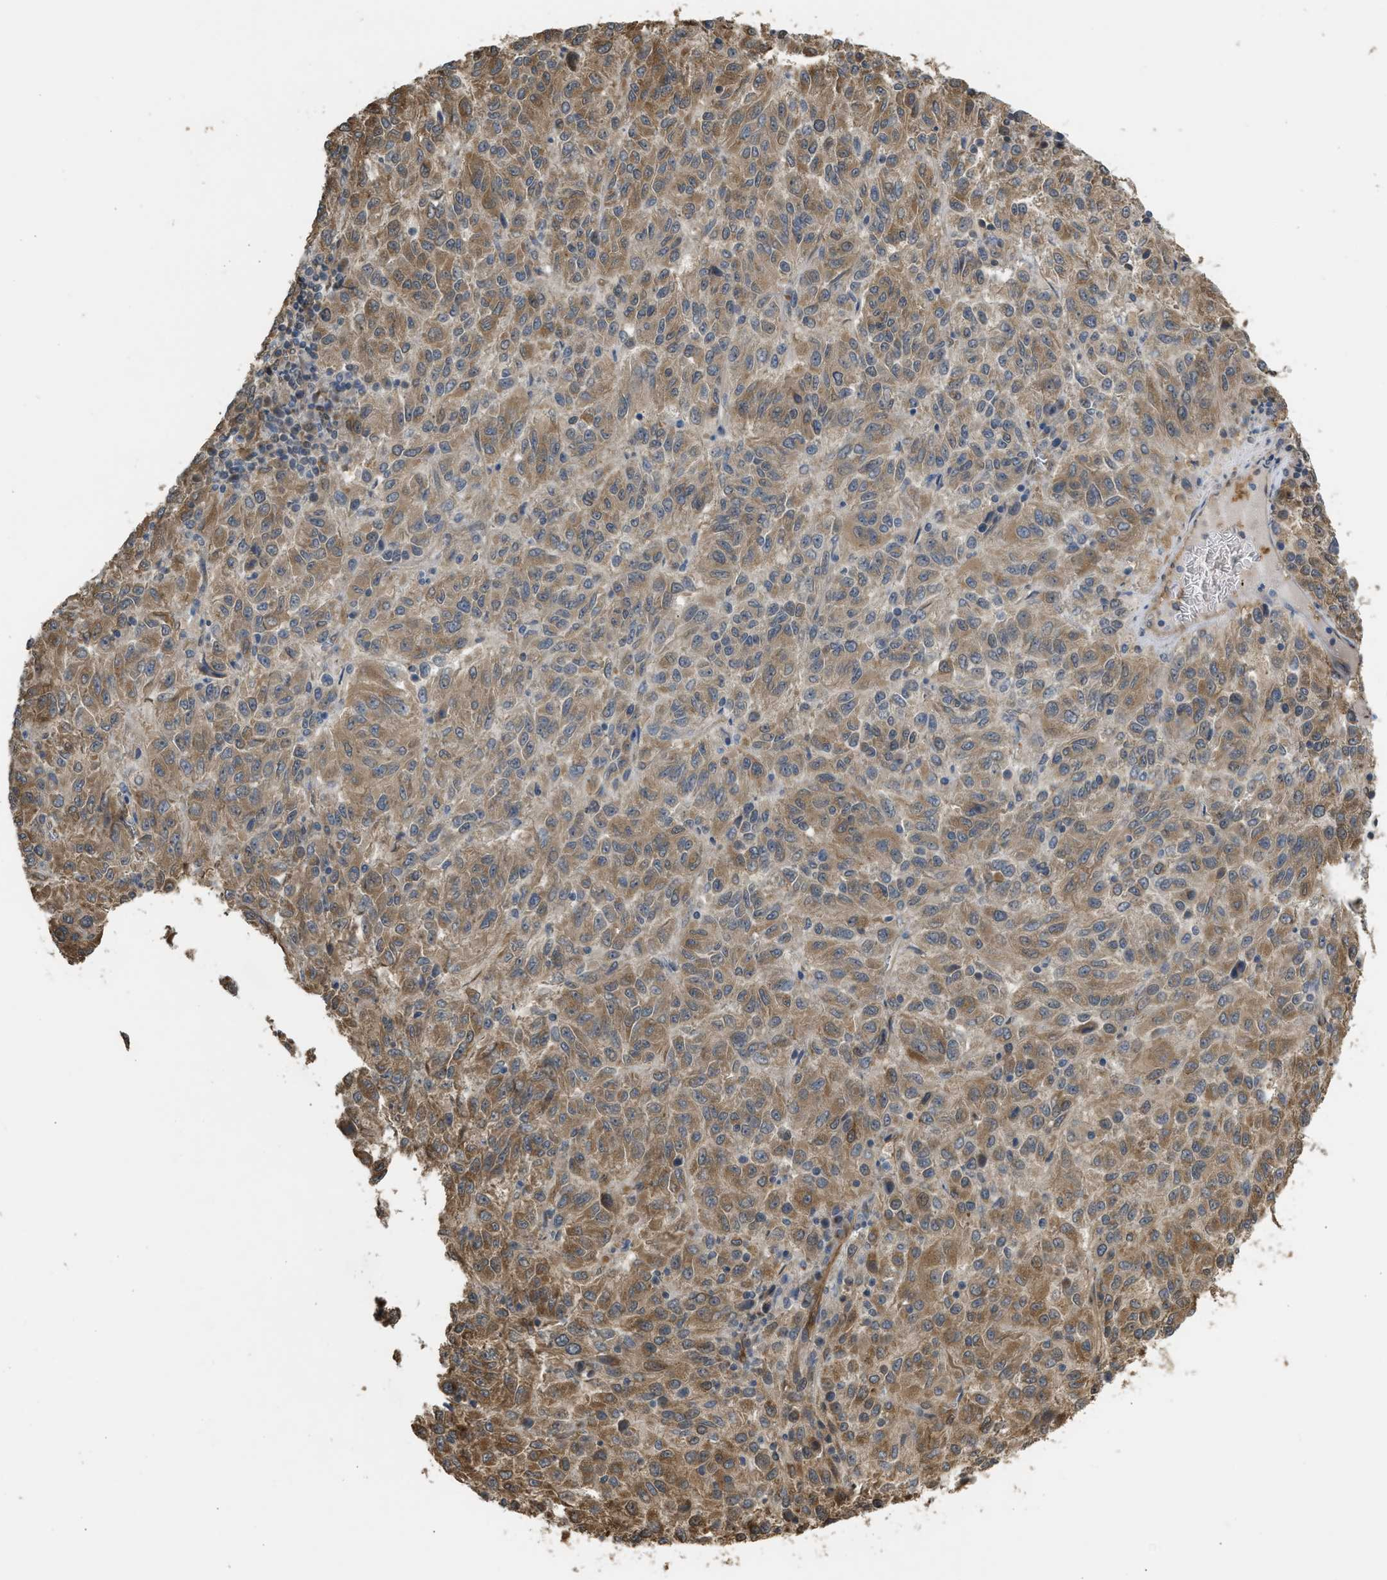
{"staining": {"intensity": "weak", "quantity": ">75%", "location": "cytoplasmic/membranous"}, "tissue": "melanoma", "cell_type": "Tumor cells", "image_type": "cancer", "snomed": [{"axis": "morphology", "description": "Malignant melanoma, Metastatic site"}, {"axis": "topography", "description": "Lung"}], "caption": "High-power microscopy captured an IHC histopathology image of melanoma, revealing weak cytoplasmic/membranous staining in about >75% of tumor cells.", "gene": "BAG3", "patient": {"sex": "male", "age": 64}}